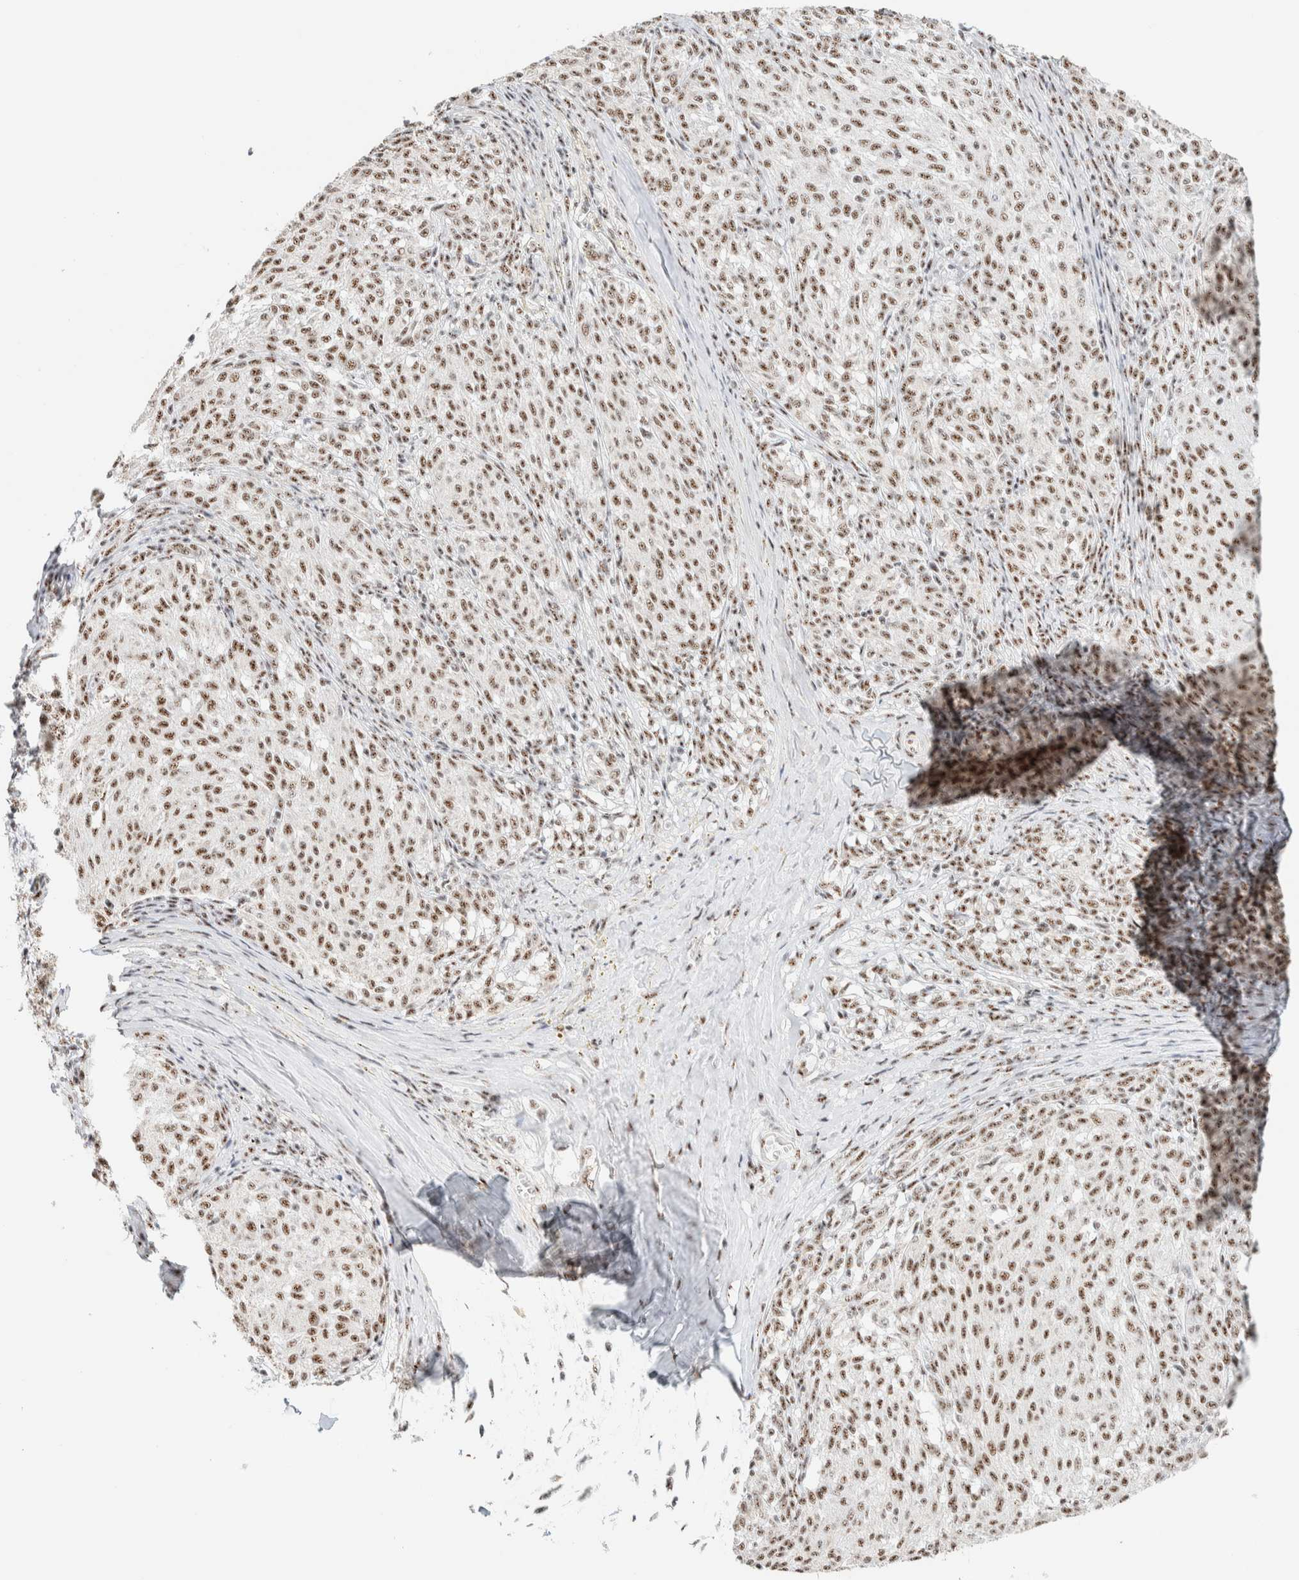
{"staining": {"intensity": "moderate", "quantity": ">75%", "location": "nuclear"}, "tissue": "melanoma", "cell_type": "Tumor cells", "image_type": "cancer", "snomed": [{"axis": "morphology", "description": "Malignant melanoma, NOS"}, {"axis": "topography", "description": "Skin"}], "caption": "An image showing moderate nuclear expression in about >75% of tumor cells in melanoma, as visualized by brown immunohistochemical staining.", "gene": "SON", "patient": {"sex": "female", "age": 72}}